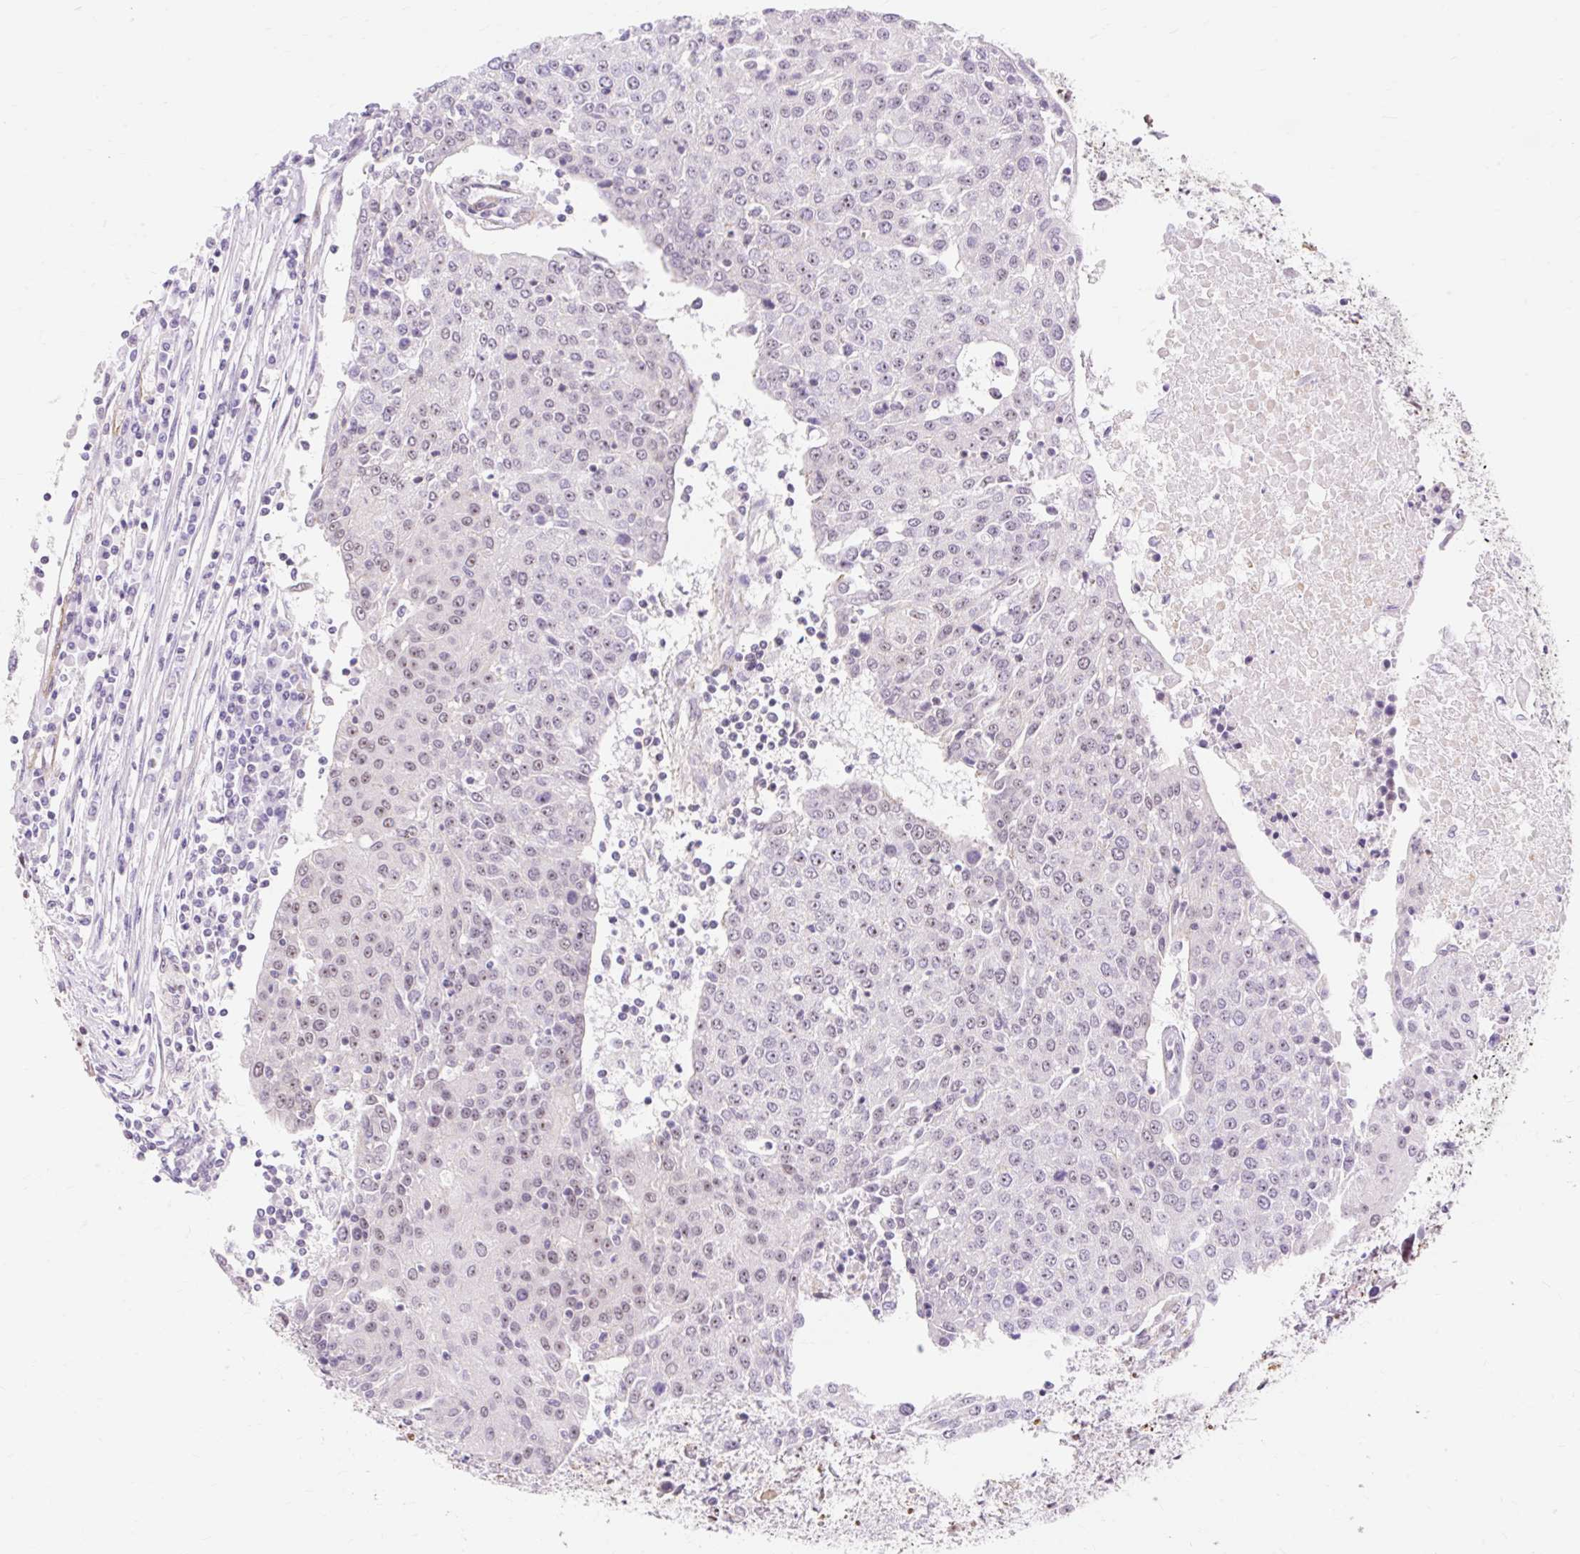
{"staining": {"intensity": "weak", "quantity": "25%-75%", "location": "nuclear"}, "tissue": "urothelial cancer", "cell_type": "Tumor cells", "image_type": "cancer", "snomed": [{"axis": "morphology", "description": "Urothelial carcinoma, High grade"}, {"axis": "topography", "description": "Urinary bladder"}], "caption": "The immunohistochemical stain shows weak nuclear positivity in tumor cells of urothelial cancer tissue.", "gene": "OBP2A", "patient": {"sex": "female", "age": 85}}